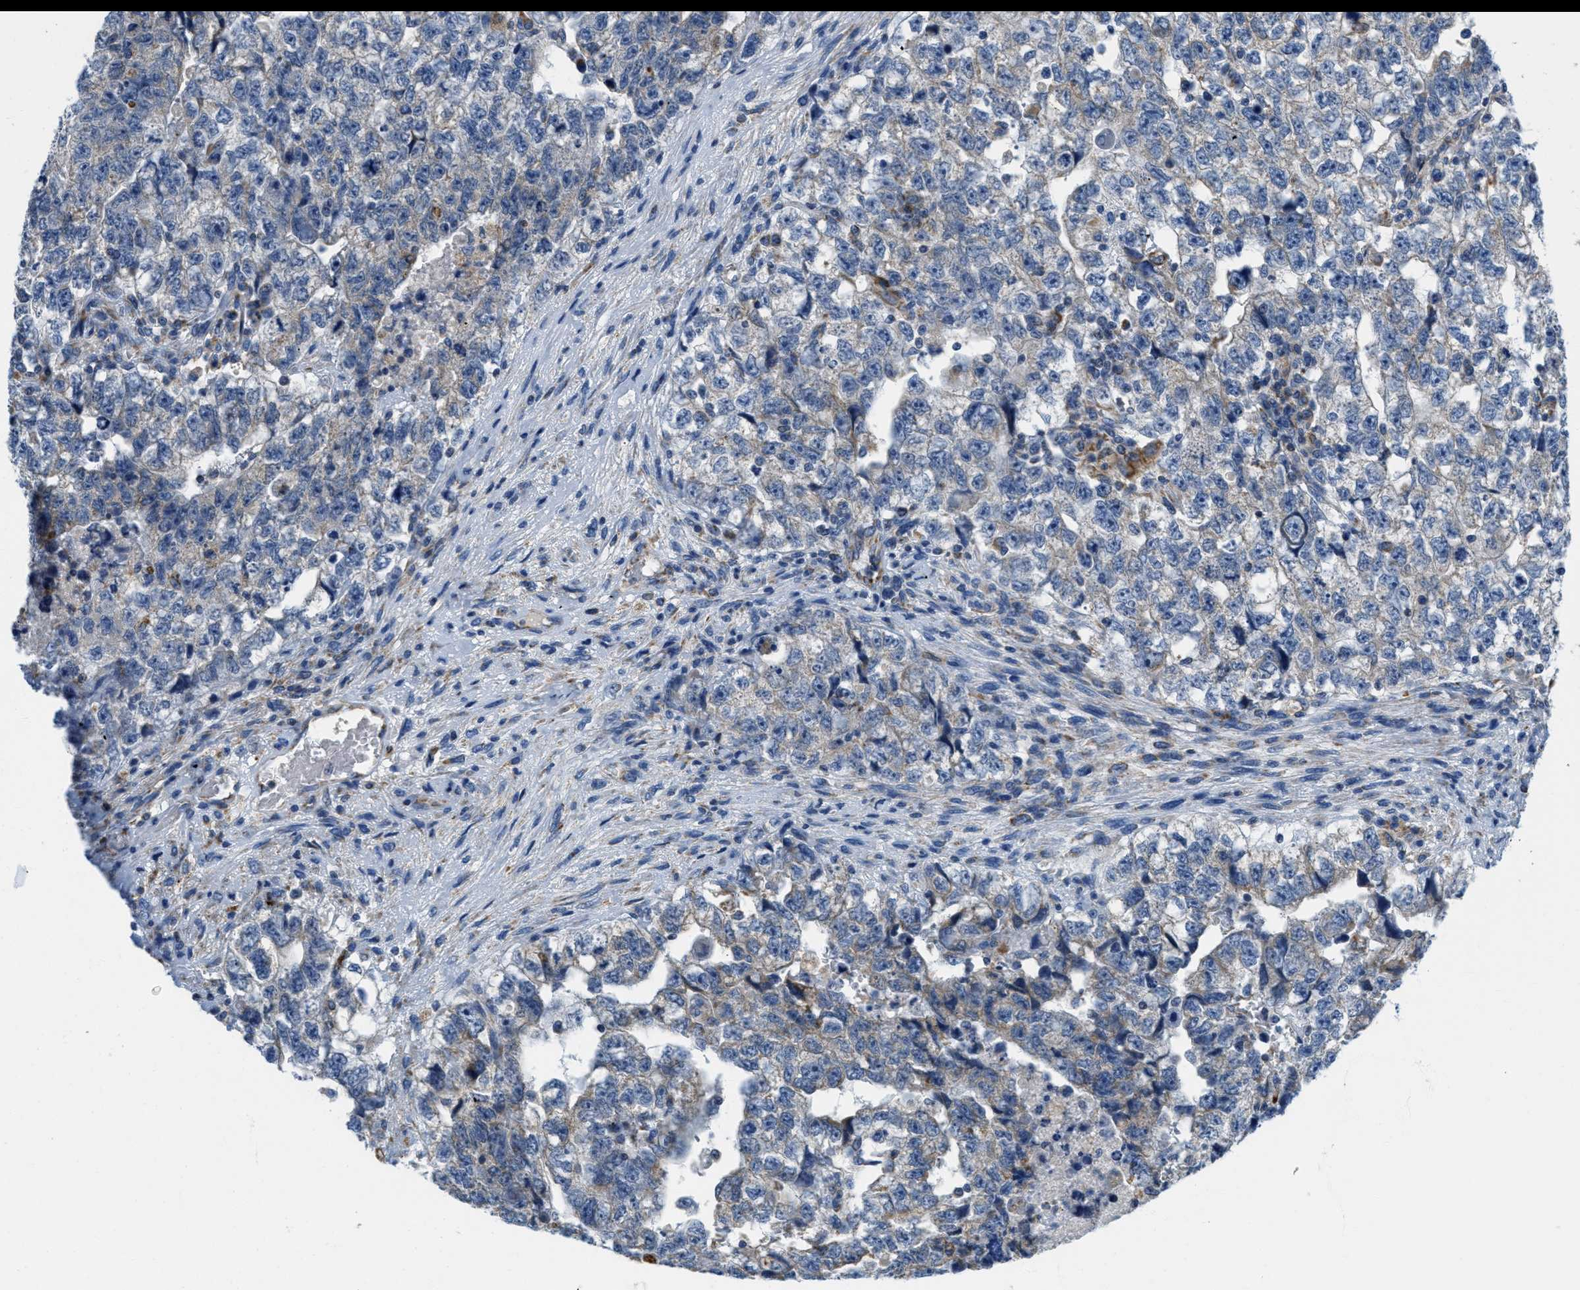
{"staining": {"intensity": "weak", "quantity": "<25%", "location": "cytoplasmic/membranous"}, "tissue": "testis cancer", "cell_type": "Tumor cells", "image_type": "cancer", "snomed": [{"axis": "morphology", "description": "Carcinoma, Embryonal, NOS"}, {"axis": "topography", "description": "Testis"}], "caption": "This is an immunohistochemistry (IHC) histopathology image of testis cancer (embryonal carcinoma). There is no expression in tumor cells.", "gene": "KCNJ5", "patient": {"sex": "male", "age": 36}}